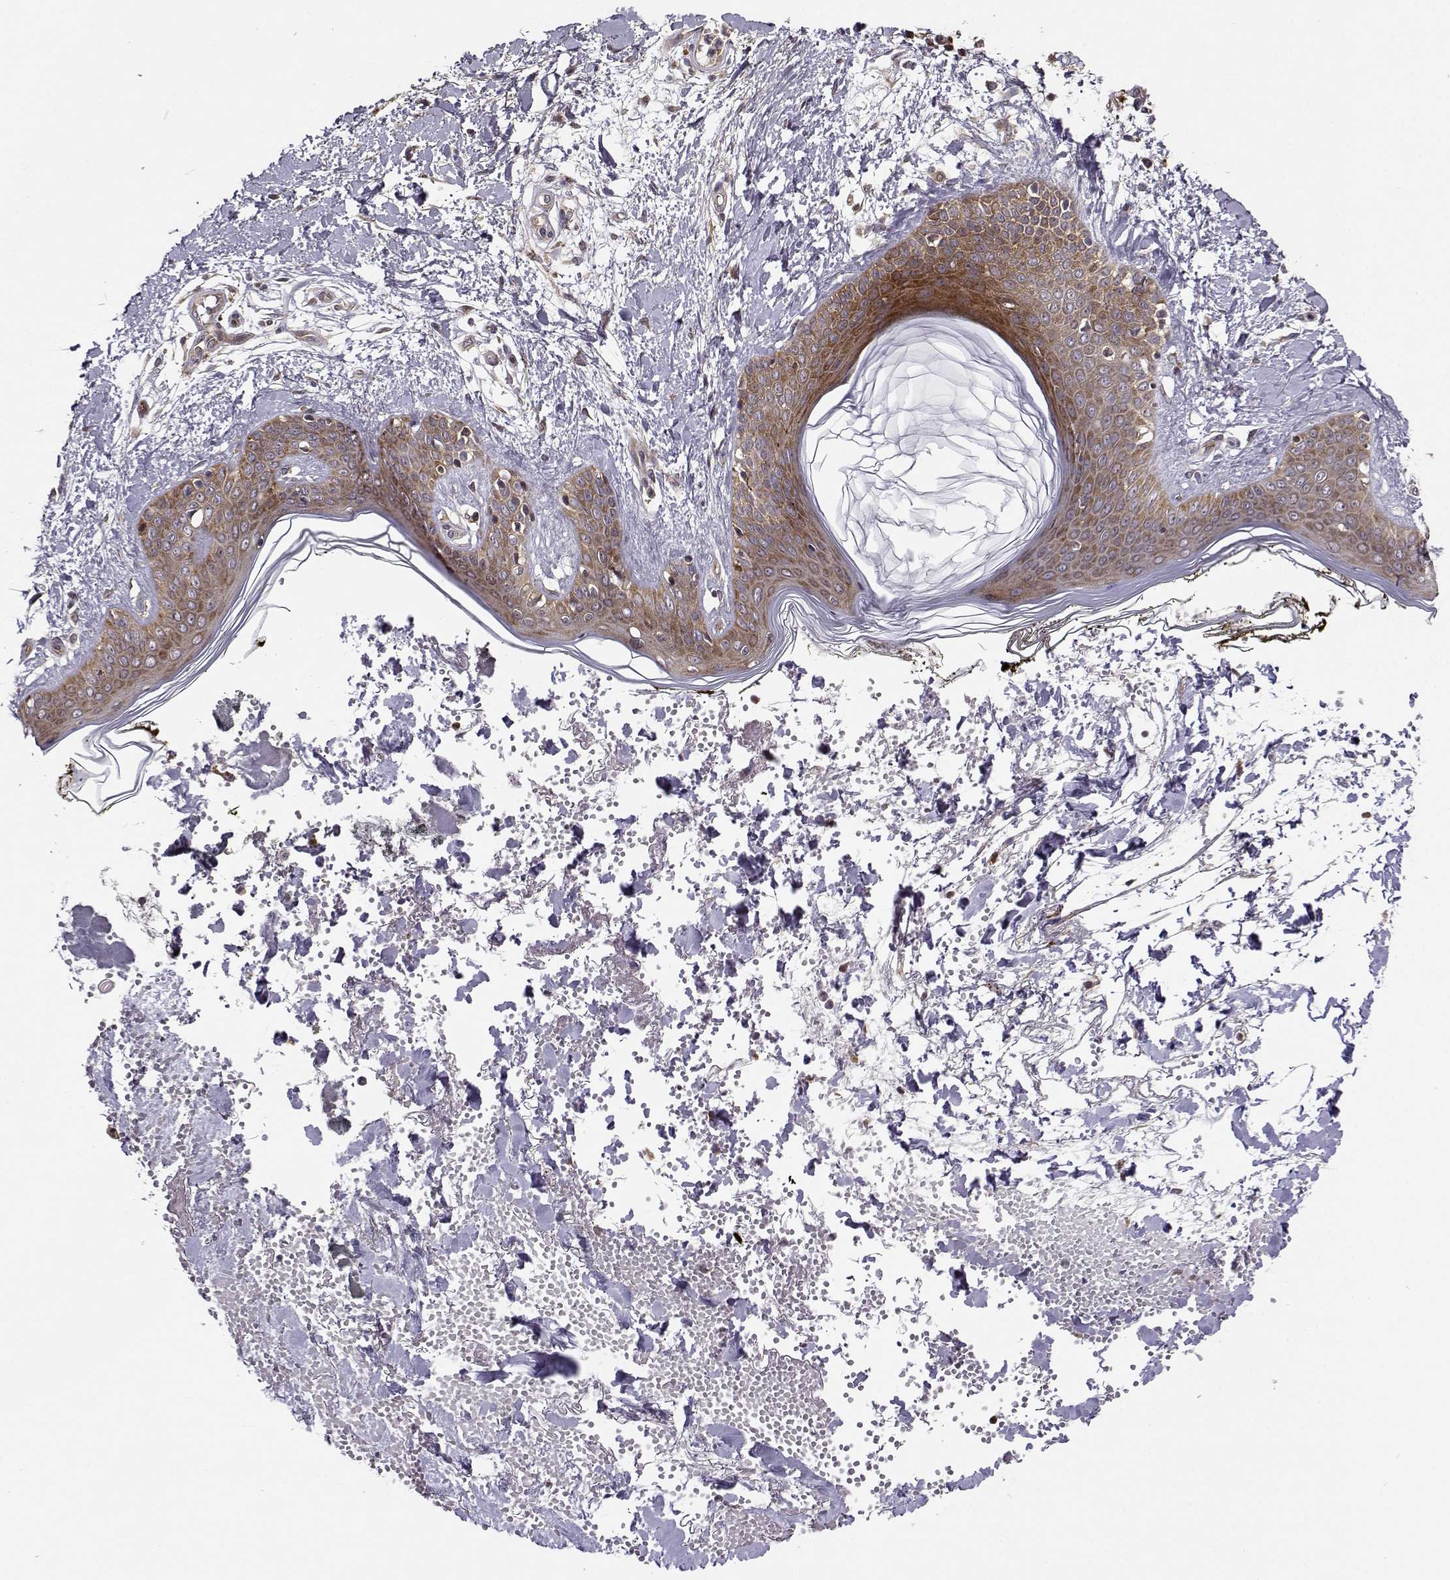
{"staining": {"intensity": "moderate", "quantity": "25%-75%", "location": "cytoplasmic/membranous"}, "tissue": "skin", "cell_type": "Fibroblasts", "image_type": "normal", "snomed": [{"axis": "morphology", "description": "Normal tissue, NOS"}, {"axis": "topography", "description": "Skin"}], "caption": "Protein staining of normal skin reveals moderate cytoplasmic/membranous expression in about 25%-75% of fibroblasts.", "gene": "RPL31", "patient": {"sex": "female", "age": 34}}